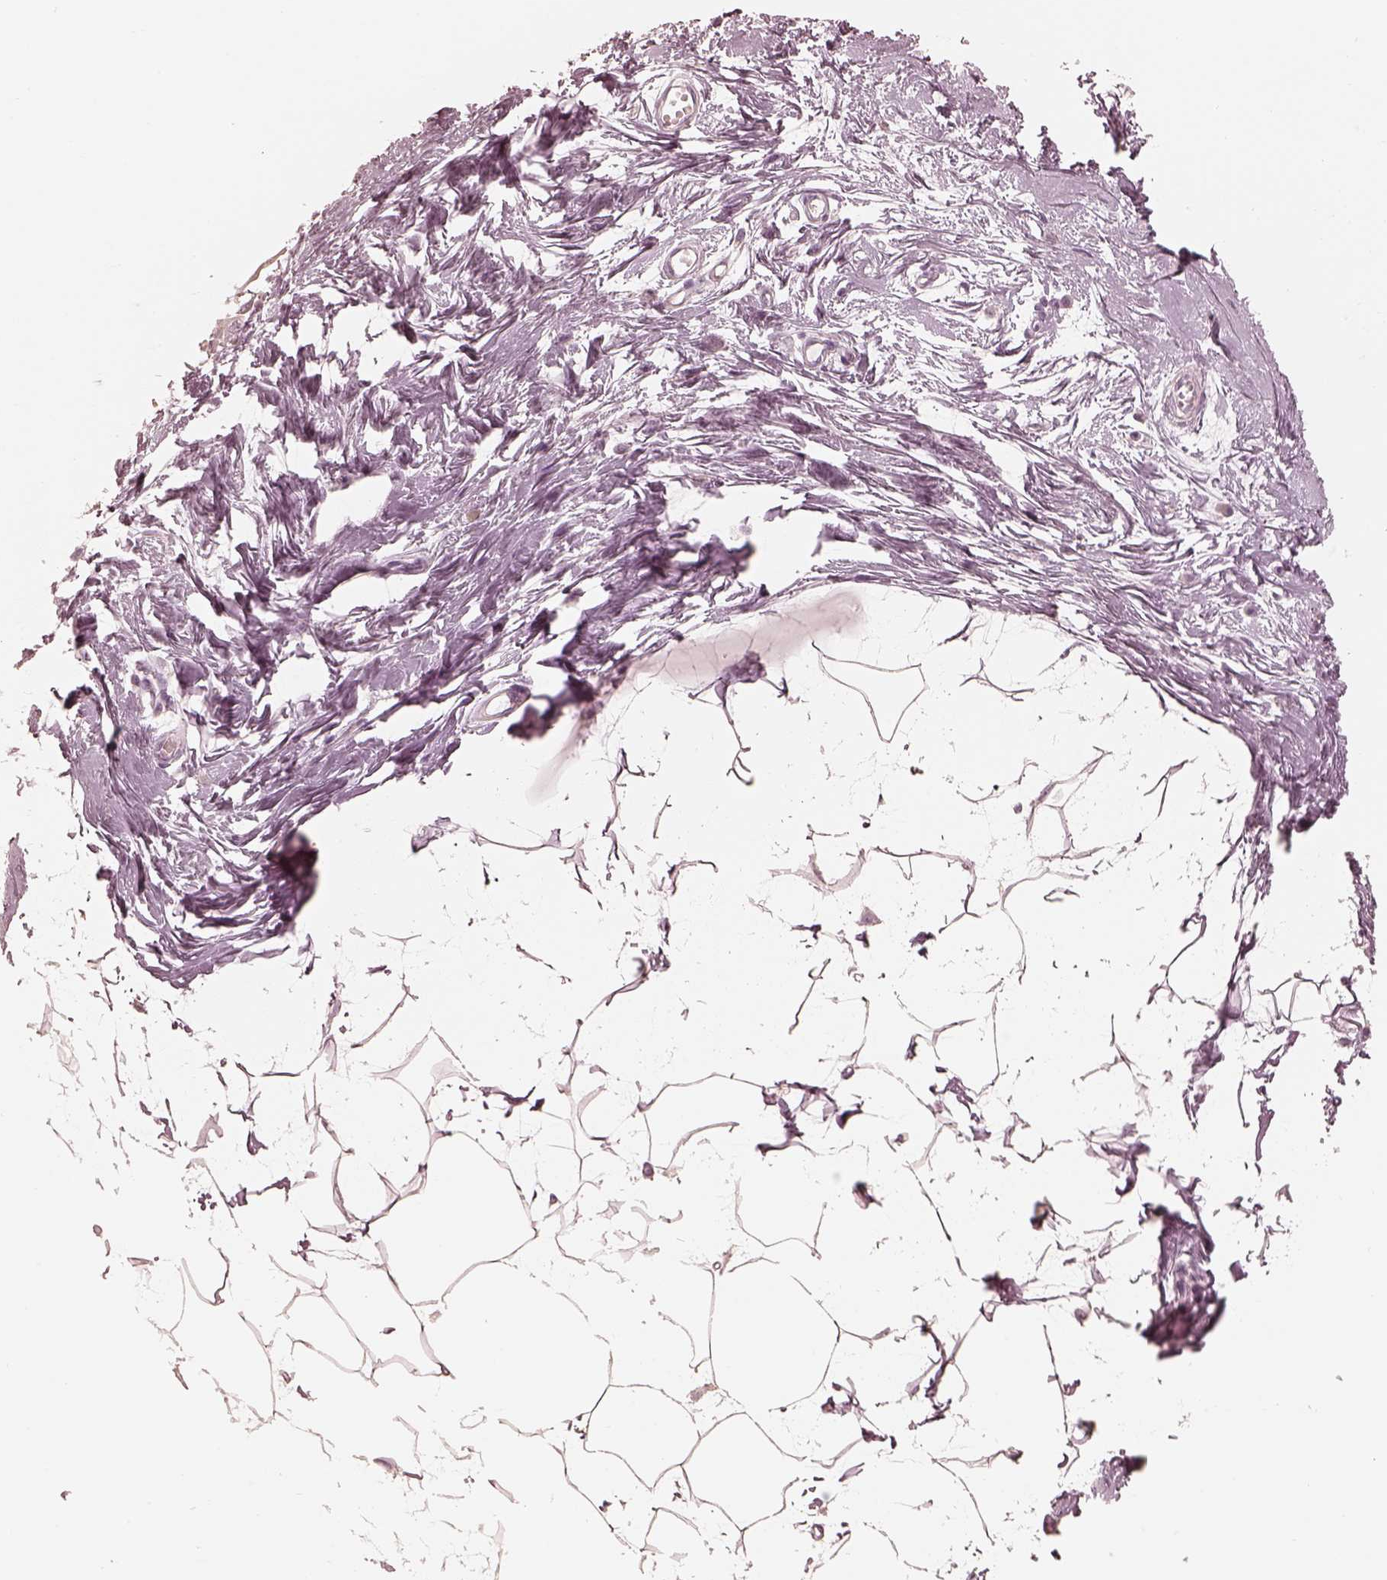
{"staining": {"intensity": "negative", "quantity": "none", "location": "none"}, "tissue": "breast", "cell_type": "Adipocytes", "image_type": "normal", "snomed": [{"axis": "morphology", "description": "Normal tissue, NOS"}, {"axis": "topography", "description": "Breast"}], "caption": "Immunohistochemistry (IHC) image of benign breast: human breast stained with DAB (3,3'-diaminobenzidine) reveals no significant protein positivity in adipocytes.", "gene": "CALR3", "patient": {"sex": "female", "age": 45}}